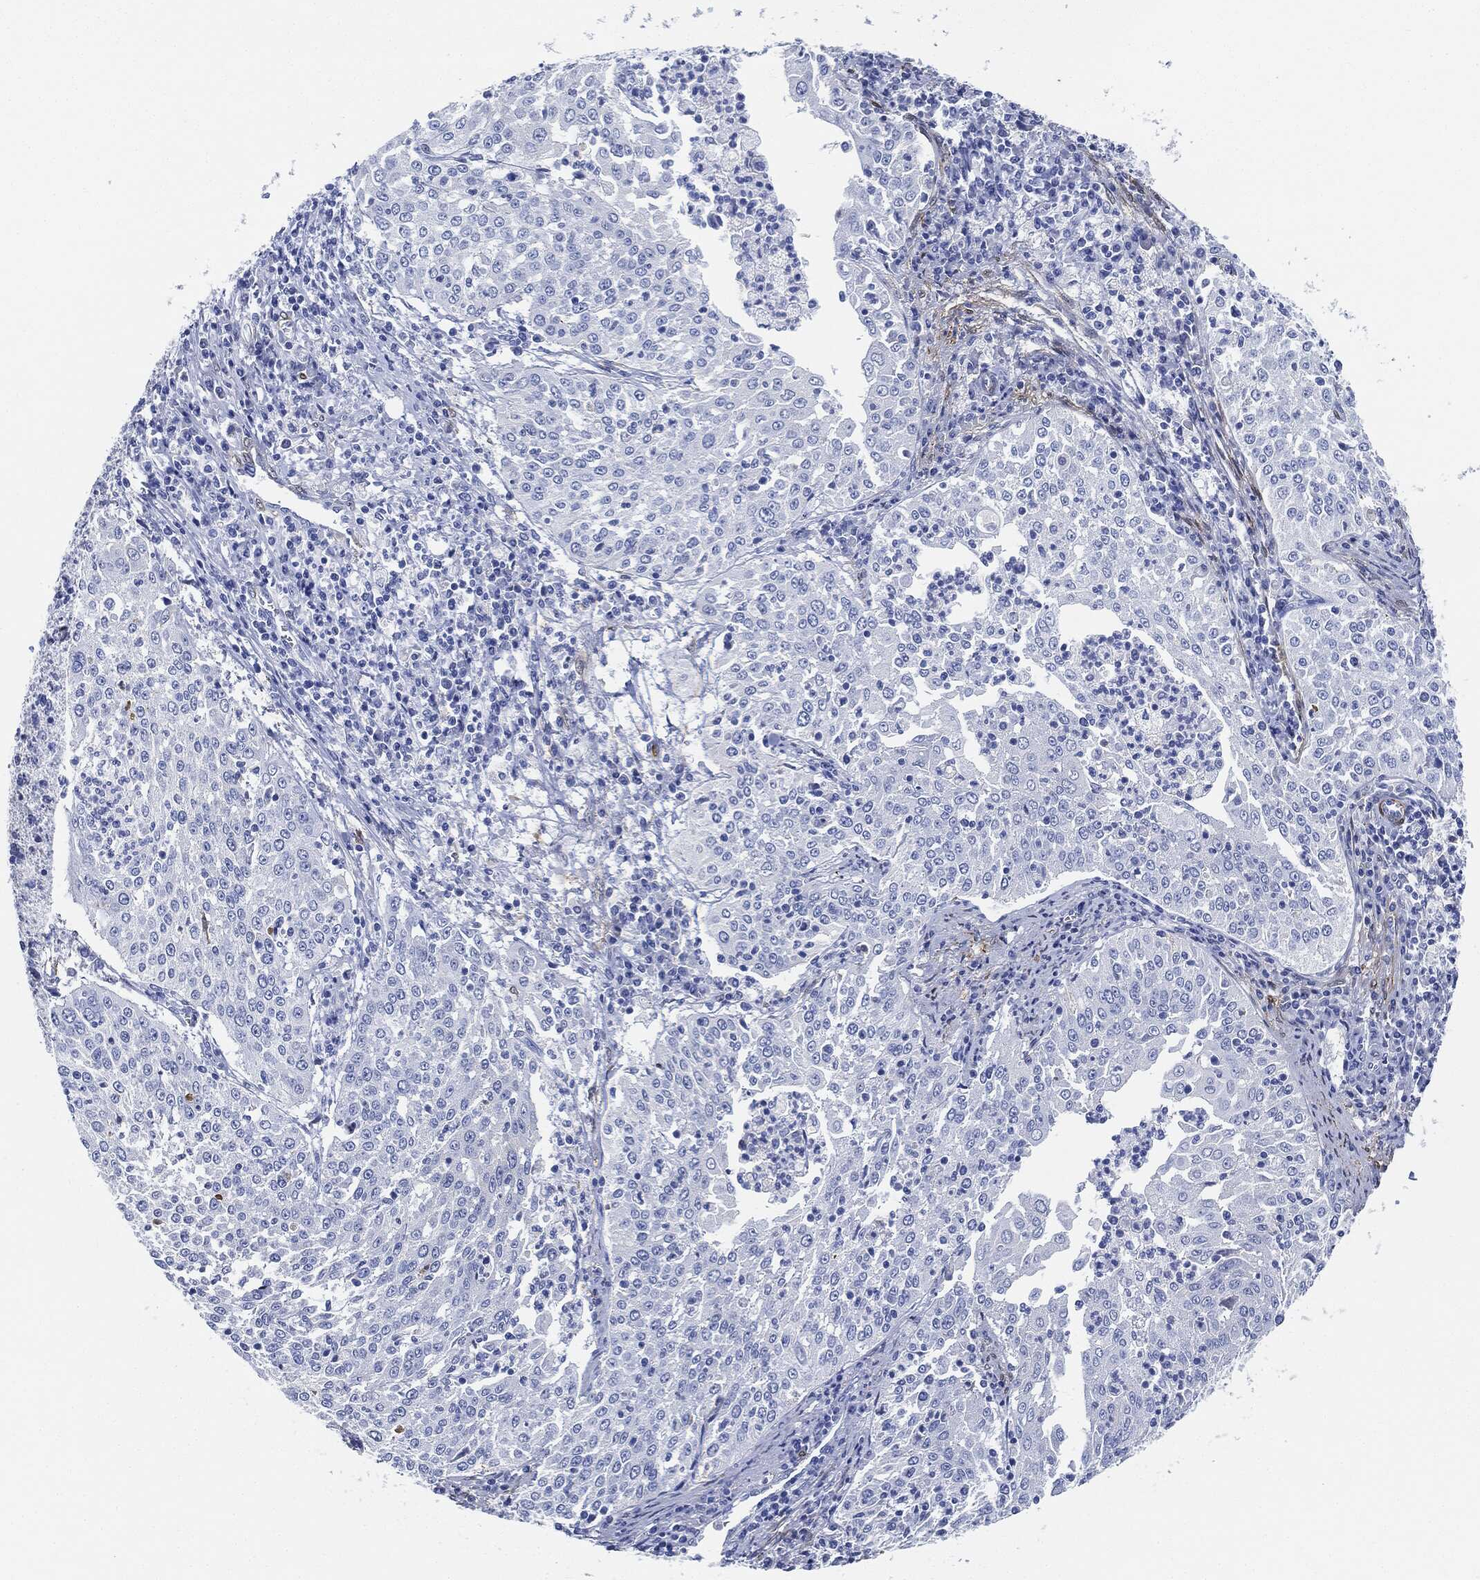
{"staining": {"intensity": "negative", "quantity": "none", "location": "none"}, "tissue": "cervical cancer", "cell_type": "Tumor cells", "image_type": "cancer", "snomed": [{"axis": "morphology", "description": "Squamous cell carcinoma, NOS"}, {"axis": "topography", "description": "Cervix"}], "caption": "Immunohistochemistry (IHC) histopathology image of human cervical cancer (squamous cell carcinoma) stained for a protein (brown), which demonstrates no staining in tumor cells.", "gene": "TAGLN", "patient": {"sex": "female", "age": 41}}